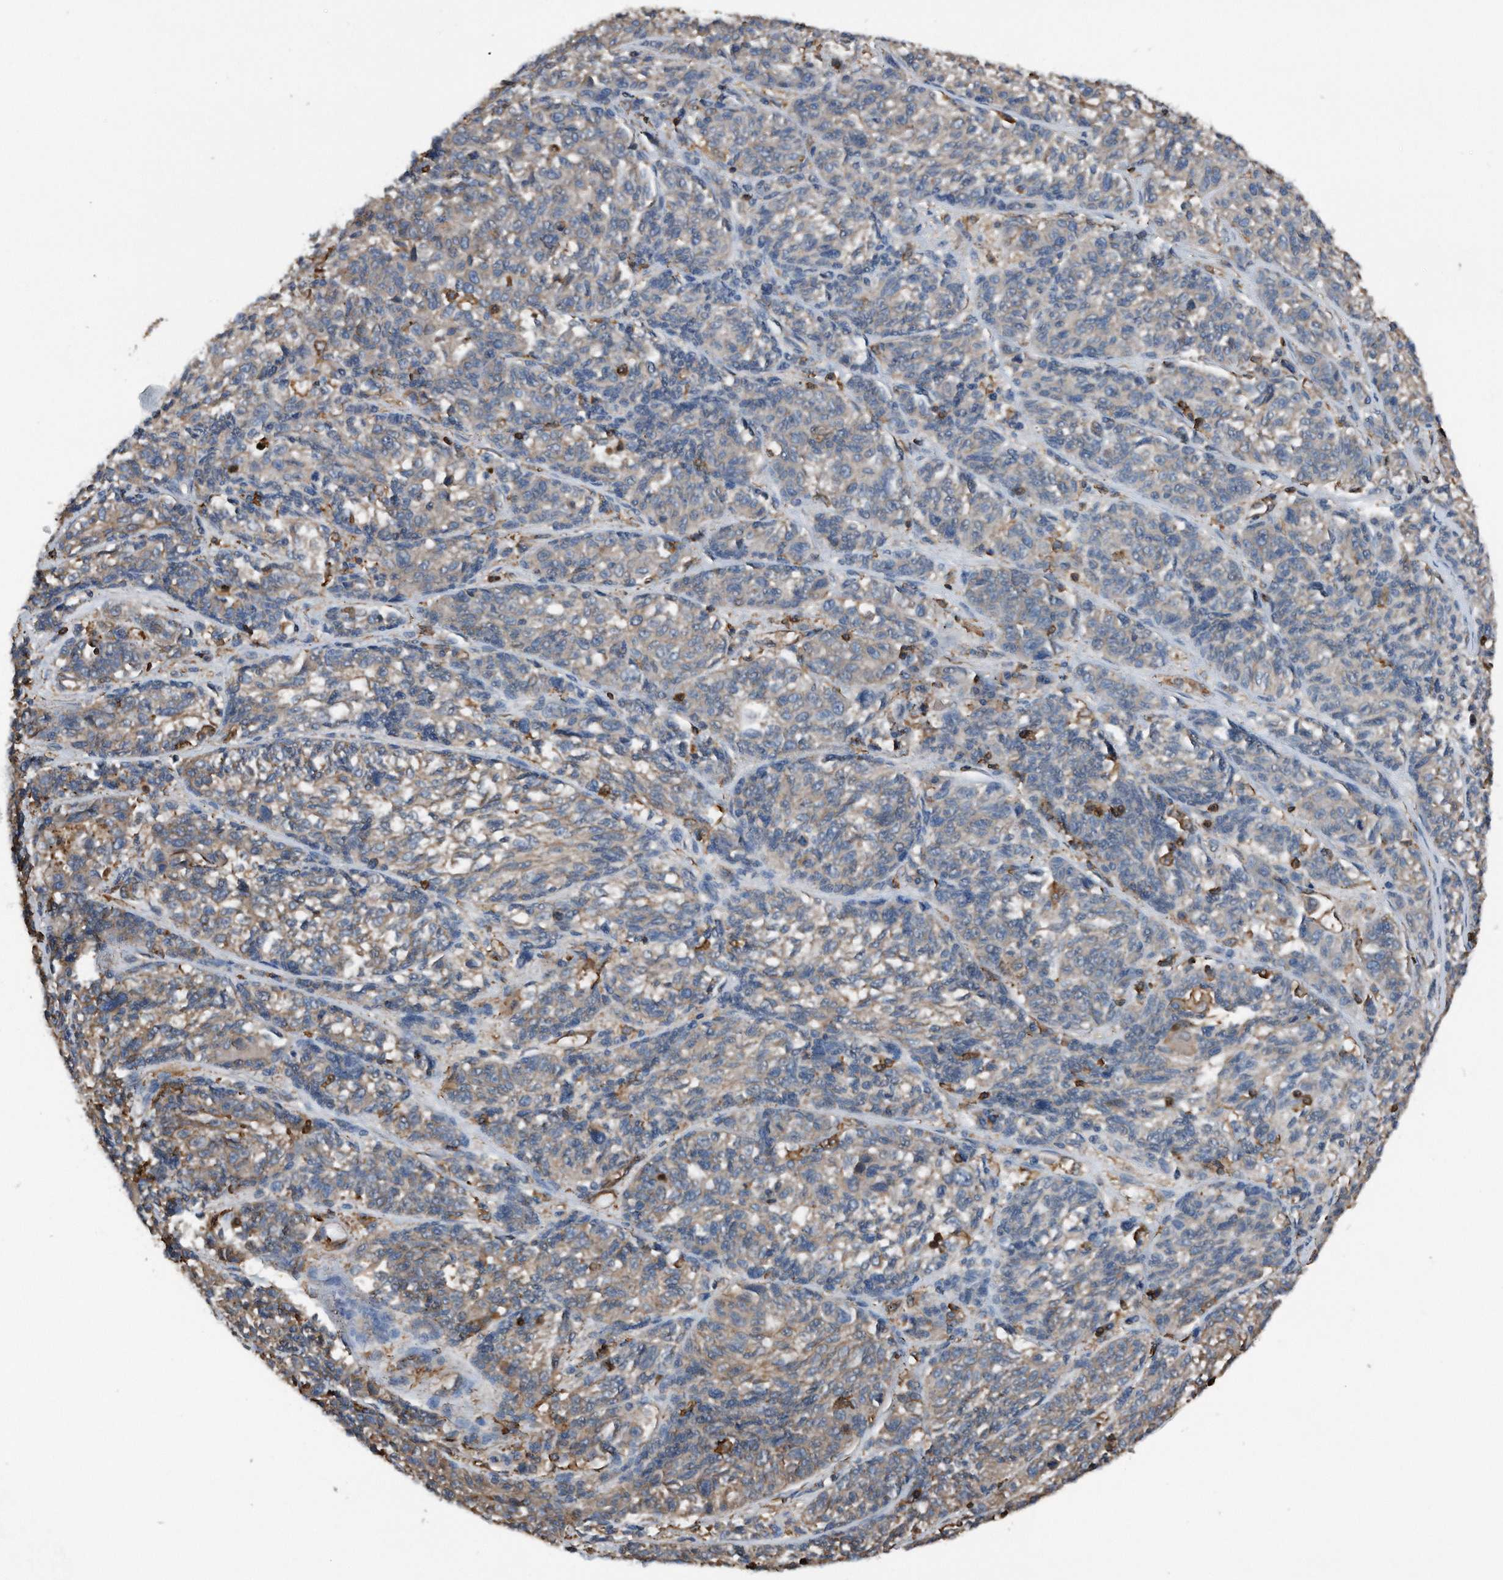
{"staining": {"intensity": "weak", "quantity": "25%-75%", "location": "cytoplasmic/membranous"}, "tissue": "melanoma", "cell_type": "Tumor cells", "image_type": "cancer", "snomed": [{"axis": "morphology", "description": "Malignant melanoma, NOS"}, {"axis": "topography", "description": "Skin"}], "caption": "Immunohistochemical staining of melanoma exhibits low levels of weak cytoplasmic/membranous protein positivity in about 25%-75% of tumor cells.", "gene": "RSPO3", "patient": {"sex": "male", "age": 53}}